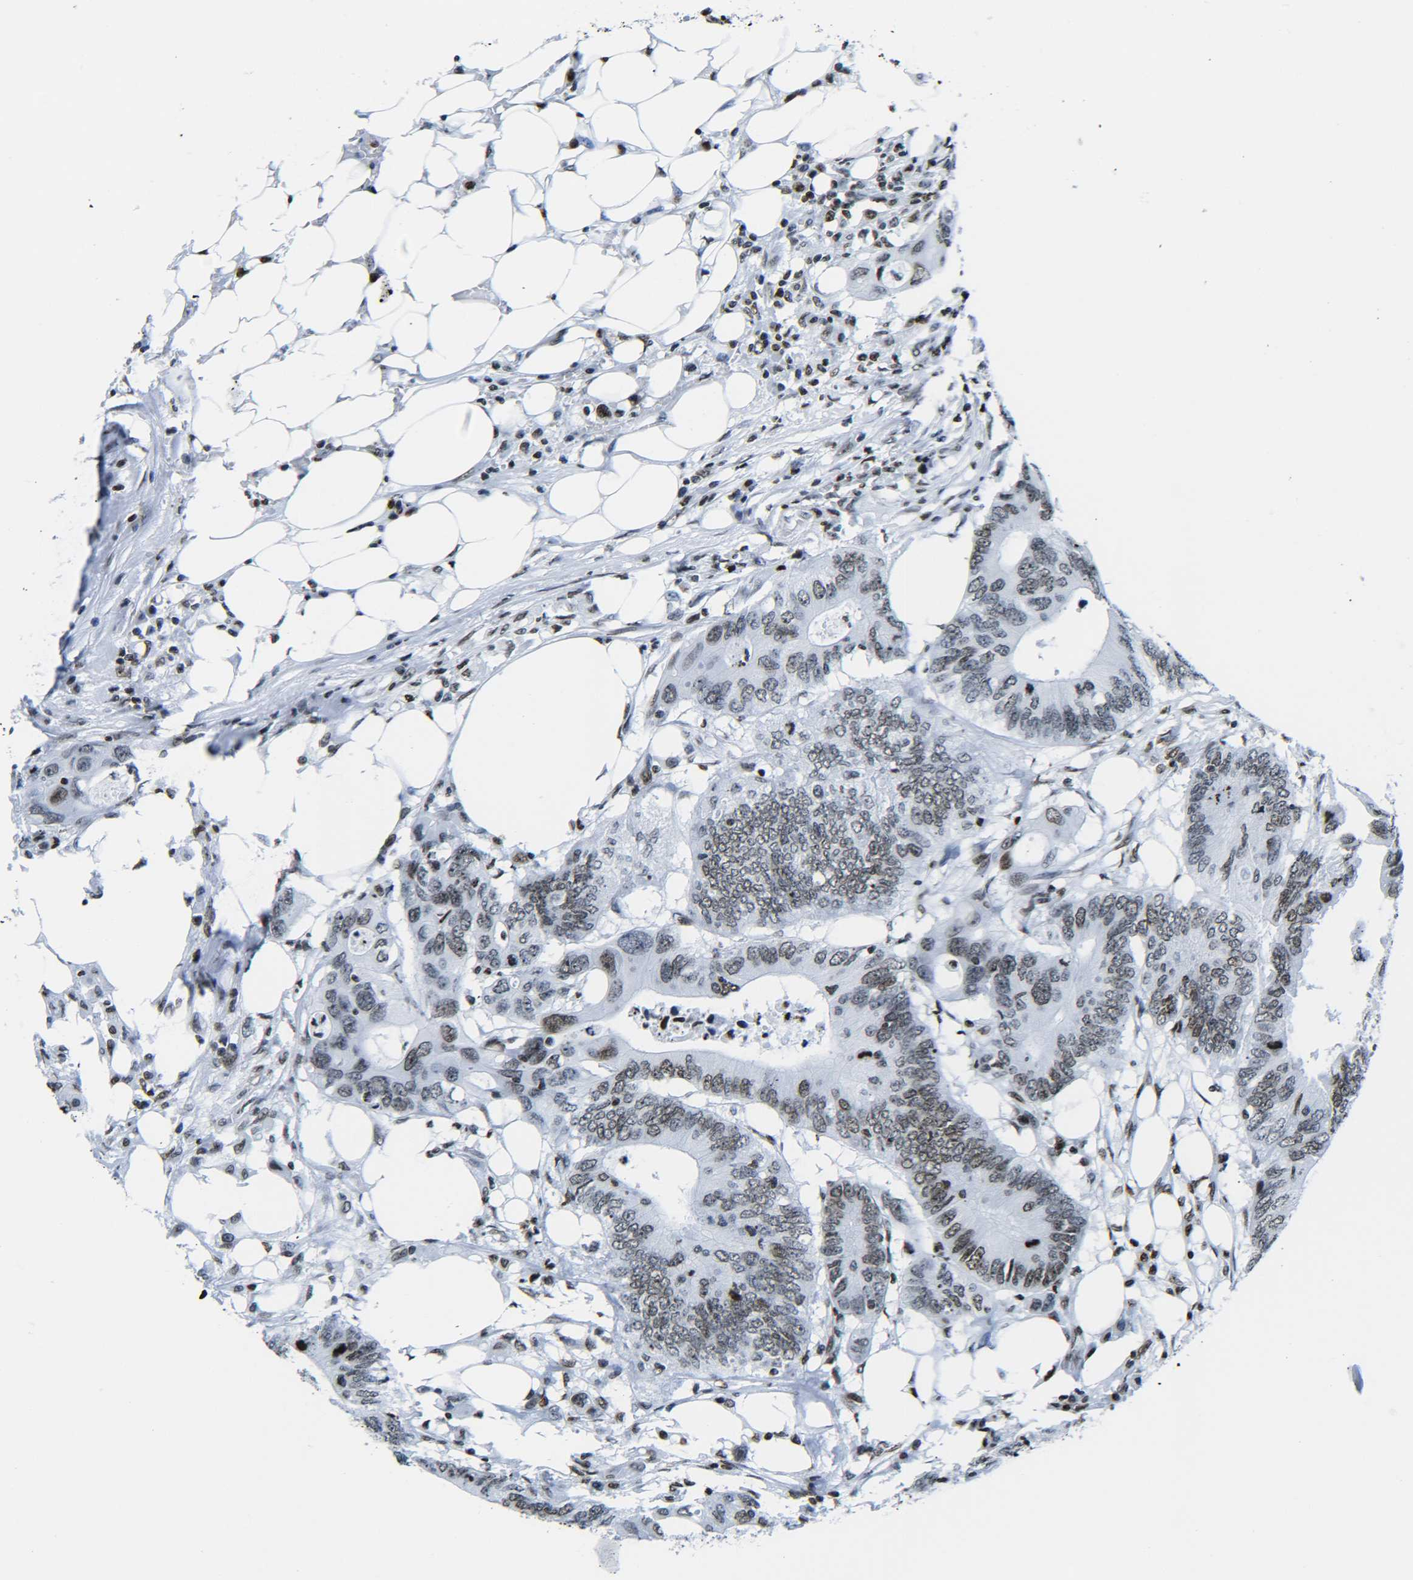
{"staining": {"intensity": "moderate", "quantity": ">75%", "location": "nuclear"}, "tissue": "colorectal cancer", "cell_type": "Tumor cells", "image_type": "cancer", "snomed": [{"axis": "morphology", "description": "Adenocarcinoma, NOS"}, {"axis": "topography", "description": "Colon"}], "caption": "Brown immunohistochemical staining in human adenocarcinoma (colorectal) reveals moderate nuclear expression in about >75% of tumor cells.", "gene": "H2AX", "patient": {"sex": "male", "age": 71}}